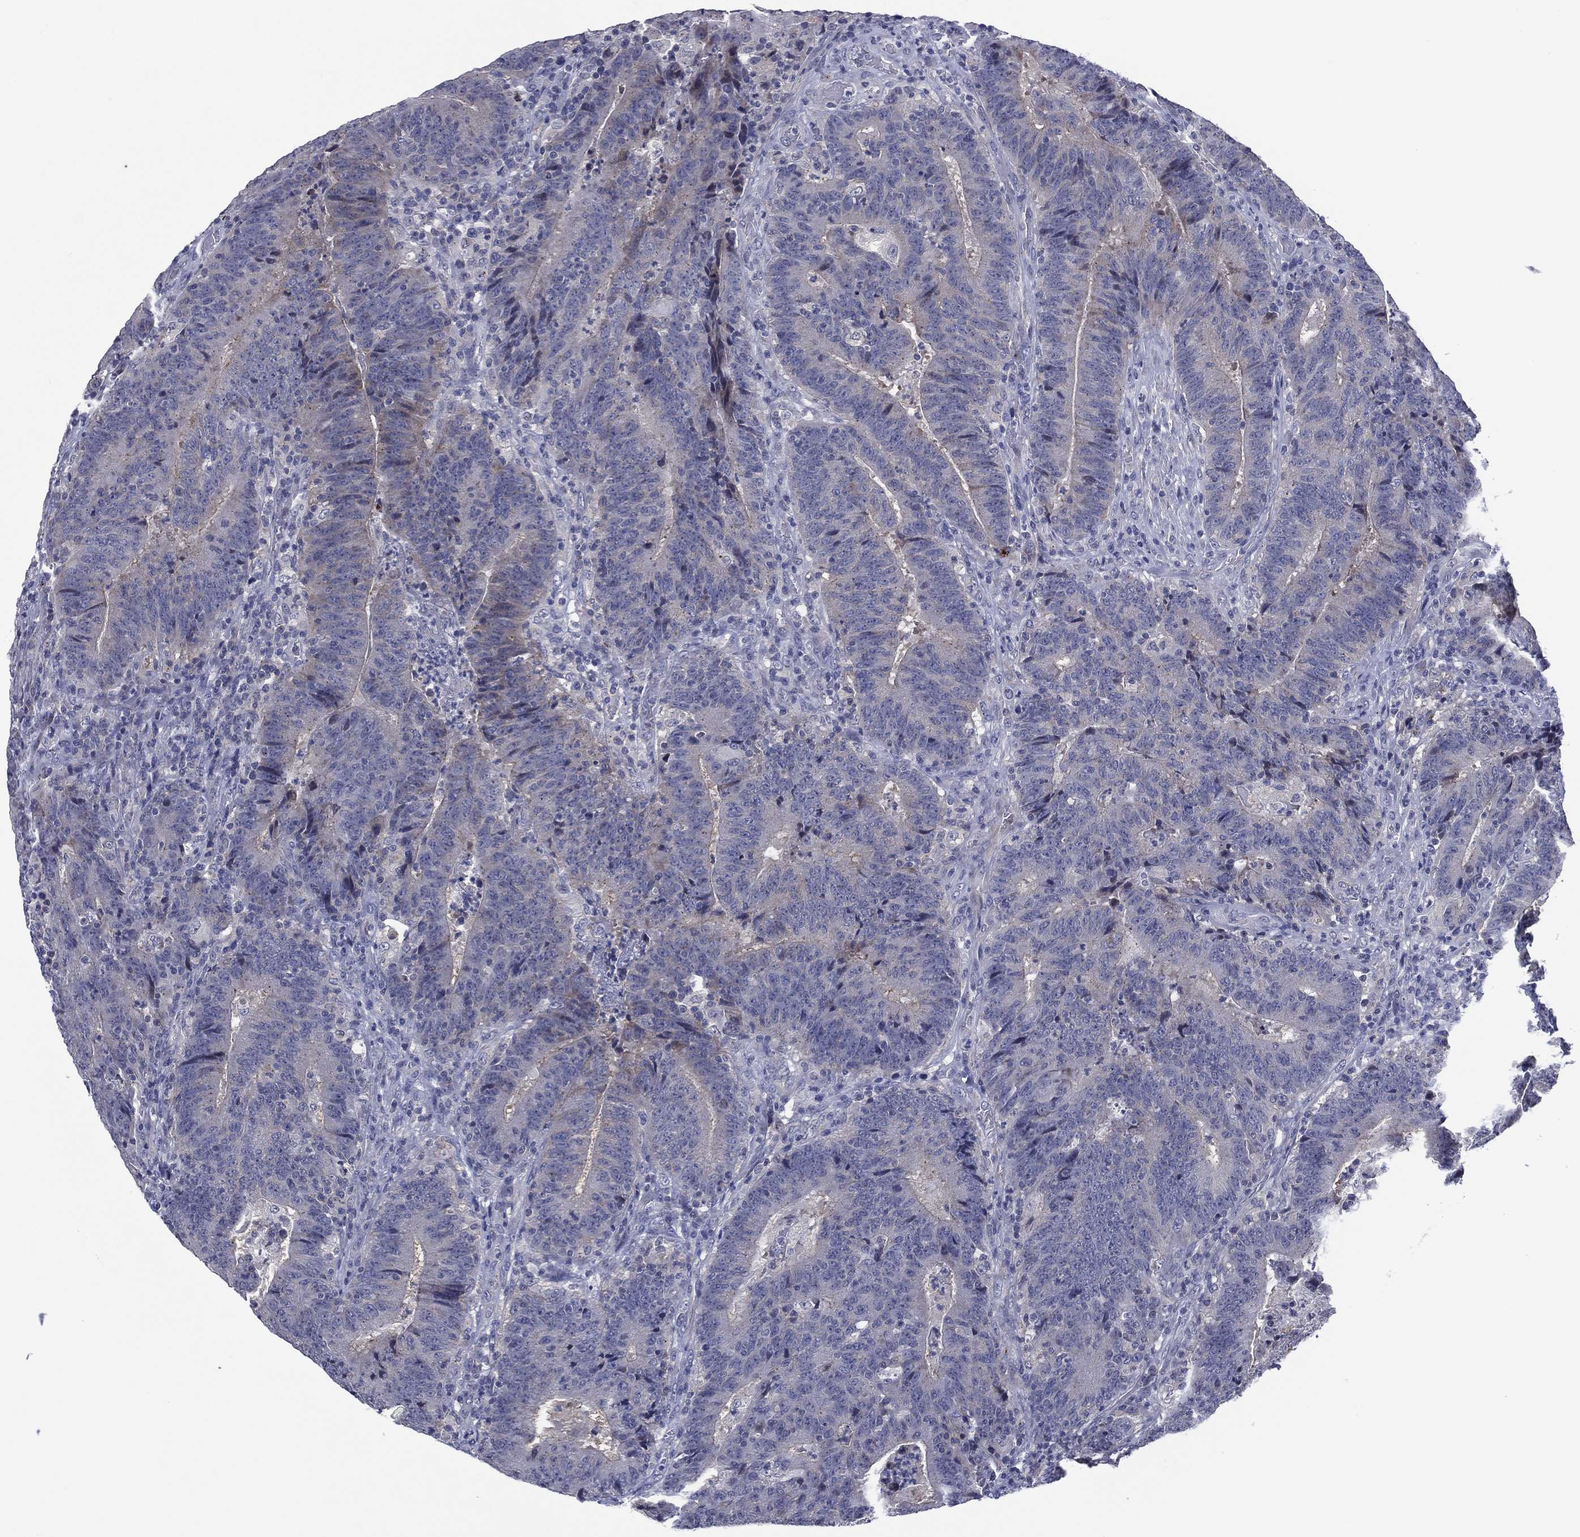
{"staining": {"intensity": "negative", "quantity": "none", "location": "none"}, "tissue": "colorectal cancer", "cell_type": "Tumor cells", "image_type": "cancer", "snomed": [{"axis": "morphology", "description": "Adenocarcinoma, NOS"}, {"axis": "topography", "description": "Colon"}], "caption": "High power microscopy histopathology image of an immunohistochemistry (IHC) photomicrograph of colorectal cancer, revealing no significant positivity in tumor cells.", "gene": "TRIM31", "patient": {"sex": "female", "age": 75}}